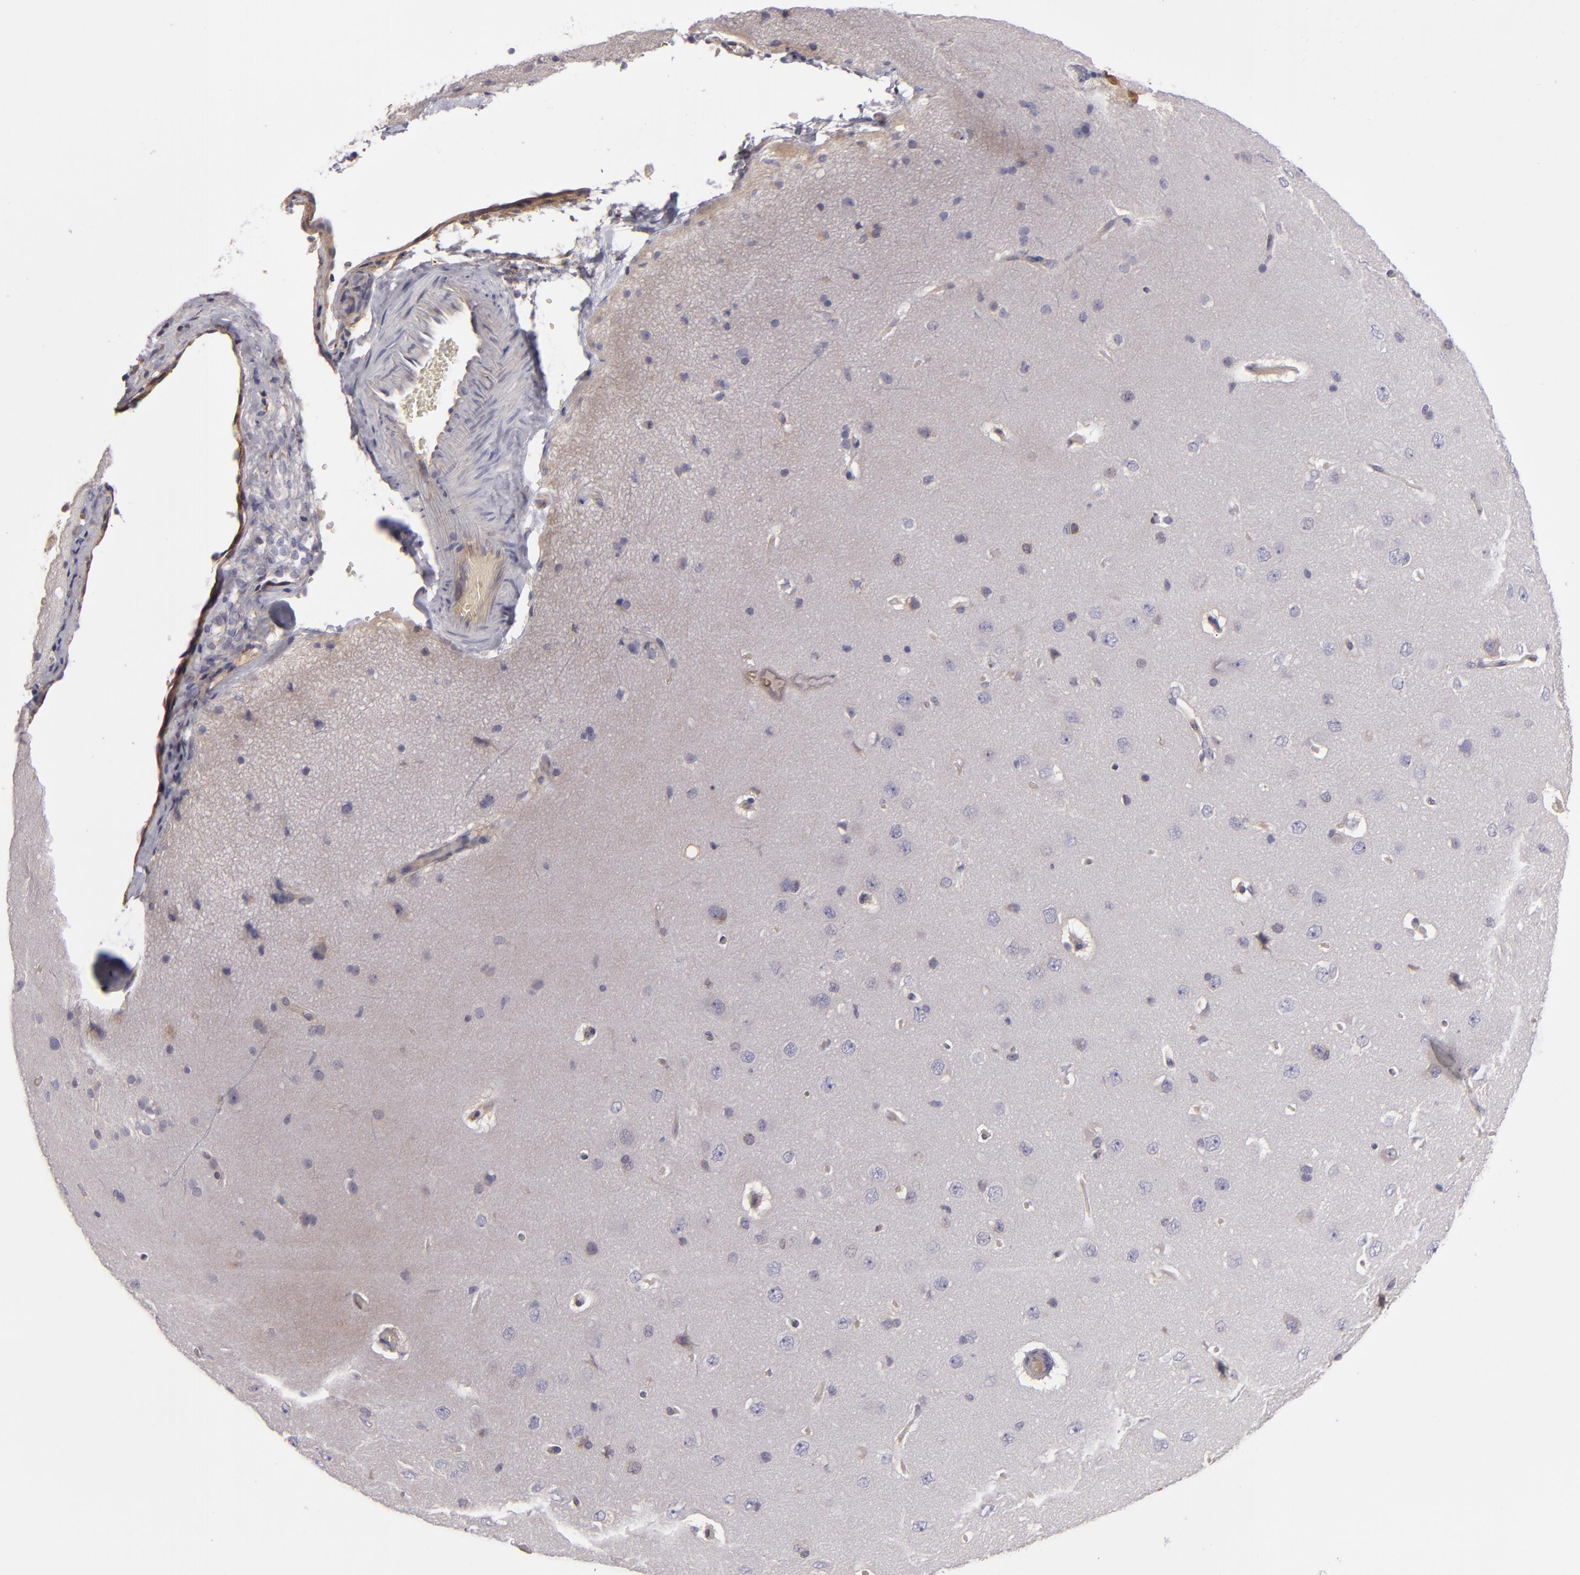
{"staining": {"intensity": "moderate", "quantity": ">75%", "location": "cytoplasmic/membranous"}, "tissue": "cerebral cortex", "cell_type": "Endothelial cells", "image_type": "normal", "snomed": [{"axis": "morphology", "description": "Normal tissue, NOS"}, {"axis": "topography", "description": "Cerebral cortex"}], "caption": "Immunohistochemistry (IHC) histopathology image of benign cerebral cortex: human cerebral cortex stained using immunohistochemistry (IHC) reveals medium levels of moderate protein expression localized specifically in the cytoplasmic/membranous of endothelial cells, appearing as a cytoplasmic/membranous brown color.", "gene": "CFB", "patient": {"sex": "female", "age": 45}}